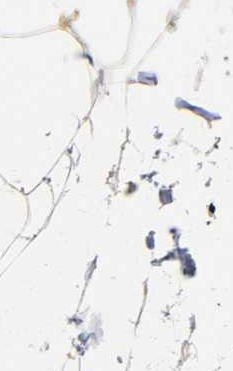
{"staining": {"intensity": "moderate", "quantity": ">75%", "location": "cytoplasmic/membranous,nuclear"}, "tissue": "adipose tissue", "cell_type": "Adipocytes", "image_type": "normal", "snomed": [{"axis": "morphology", "description": "Normal tissue, NOS"}, {"axis": "morphology", "description": "Duct carcinoma"}, {"axis": "topography", "description": "Breast"}, {"axis": "topography", "description": "Adipose tissue"}], "caption": "Immunohistochemistry (IHC) photomicrograph of normal adipose tissue stained for a protein (brown), which exhibits medium levels of moderate cytoplasmic/membranous,nuclear positivity in approximately >75% of adipocytes.", "gene": "PARK7", "patient": {"sex": "female", "age": 37}}